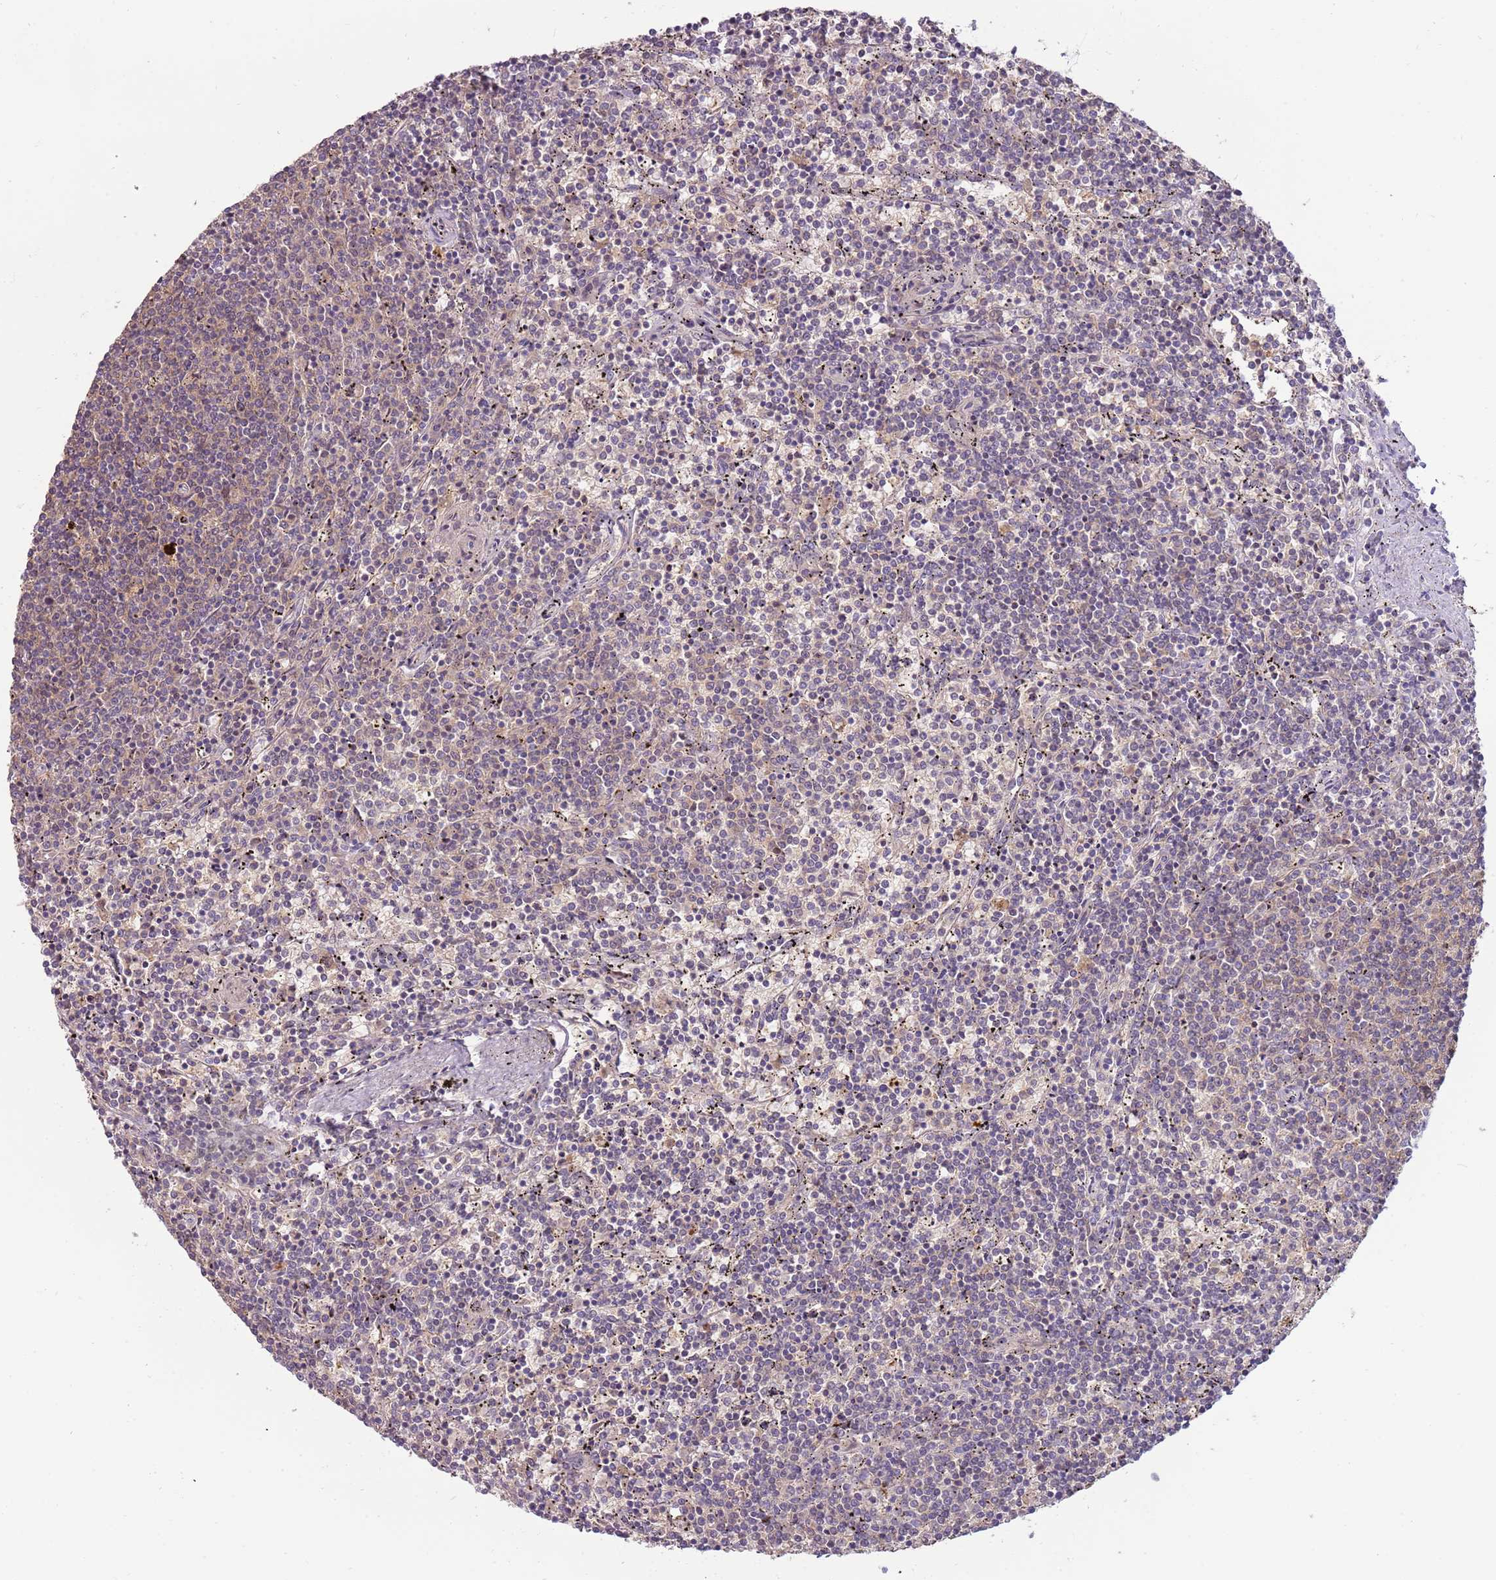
{"staining": {"intensity": "weak", "quantity": "<25%", "location": "cytoplasmic/membranous"}, "tissue": "lymphoma", "cell_type": "Tumor cells", "image_type": "cancer", "snomed": [{"axis": "morphology", "description": "Malignant lymphoma, non-Hodgkin's type, Low grade"}, {"axis": "topography", "description": "Spleen"}], "caption": "Human low-grade malignant lymphoma, non-Hodgkin's type stained for a protein using immunohistochemistry (IHC) shows no expression in tumor cells.", "gene": "ARHGAP5", "patient": {"sex": "female", "age": 50}}